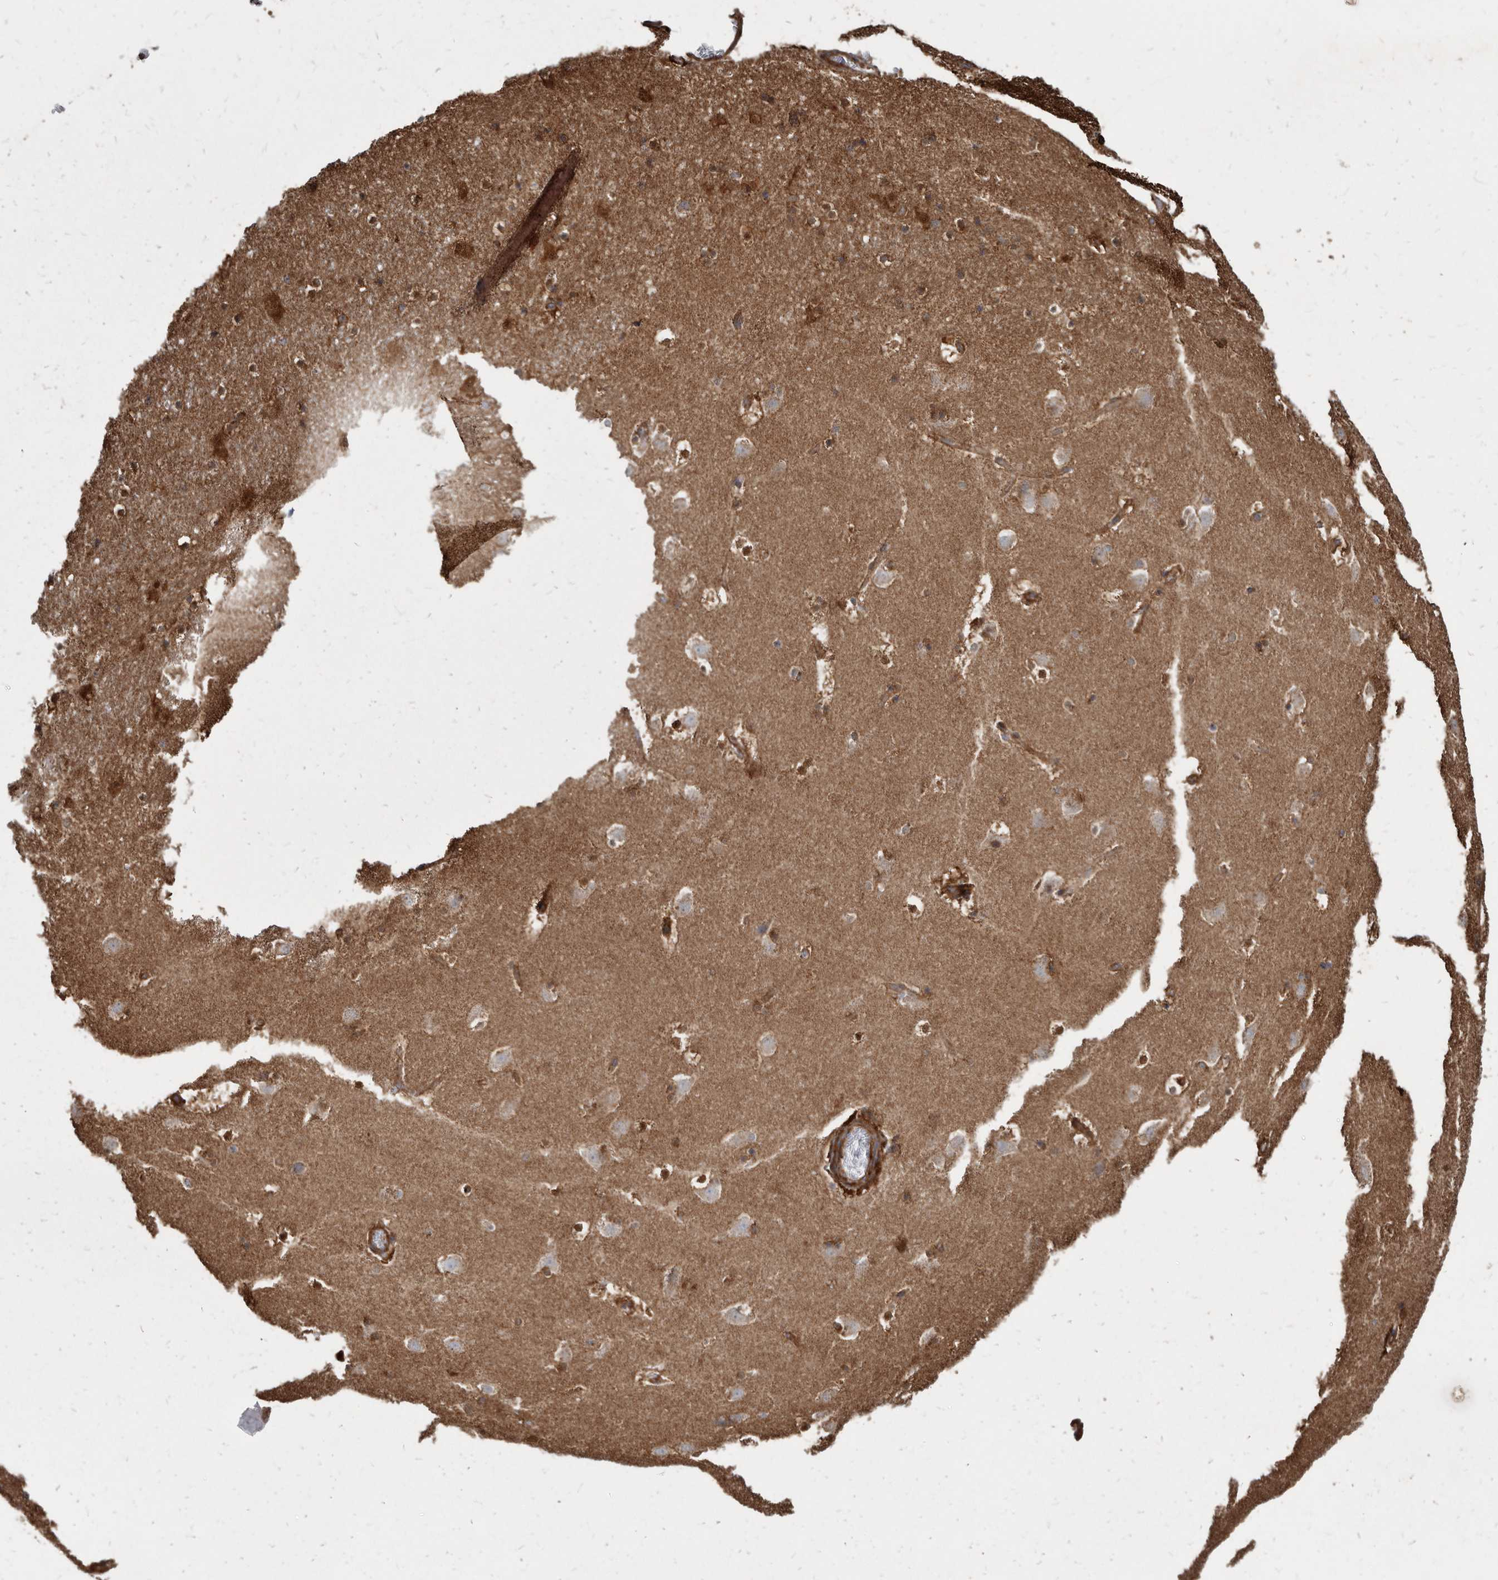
{"staining": {"intensity": "weak", "quantity": "25%-75%", "location": "cytoplasmic/membranous"}, "tissue": "caudate", "cell_type": "Glial cells", "image_type": "normal", "snomed": [{"axis": "morphology", "description": "Normal tissue, NOS"}, {"axis": "topography", "description": "Lateral ventricle wall"}], "caption": "High-power microscopy captured an immunohistochemistry (IHC) micrograph of normal caudate, revealing weak cytoplasmic/membranous staining in about 25%-75% of glial cells. The staining is performed using DAB brown chromogen to label protein expression. The nuclei are counter-stained blue using hematoxylin.", "gene": "KCTD20", "patient": {"sex": "male", "age": 45}}